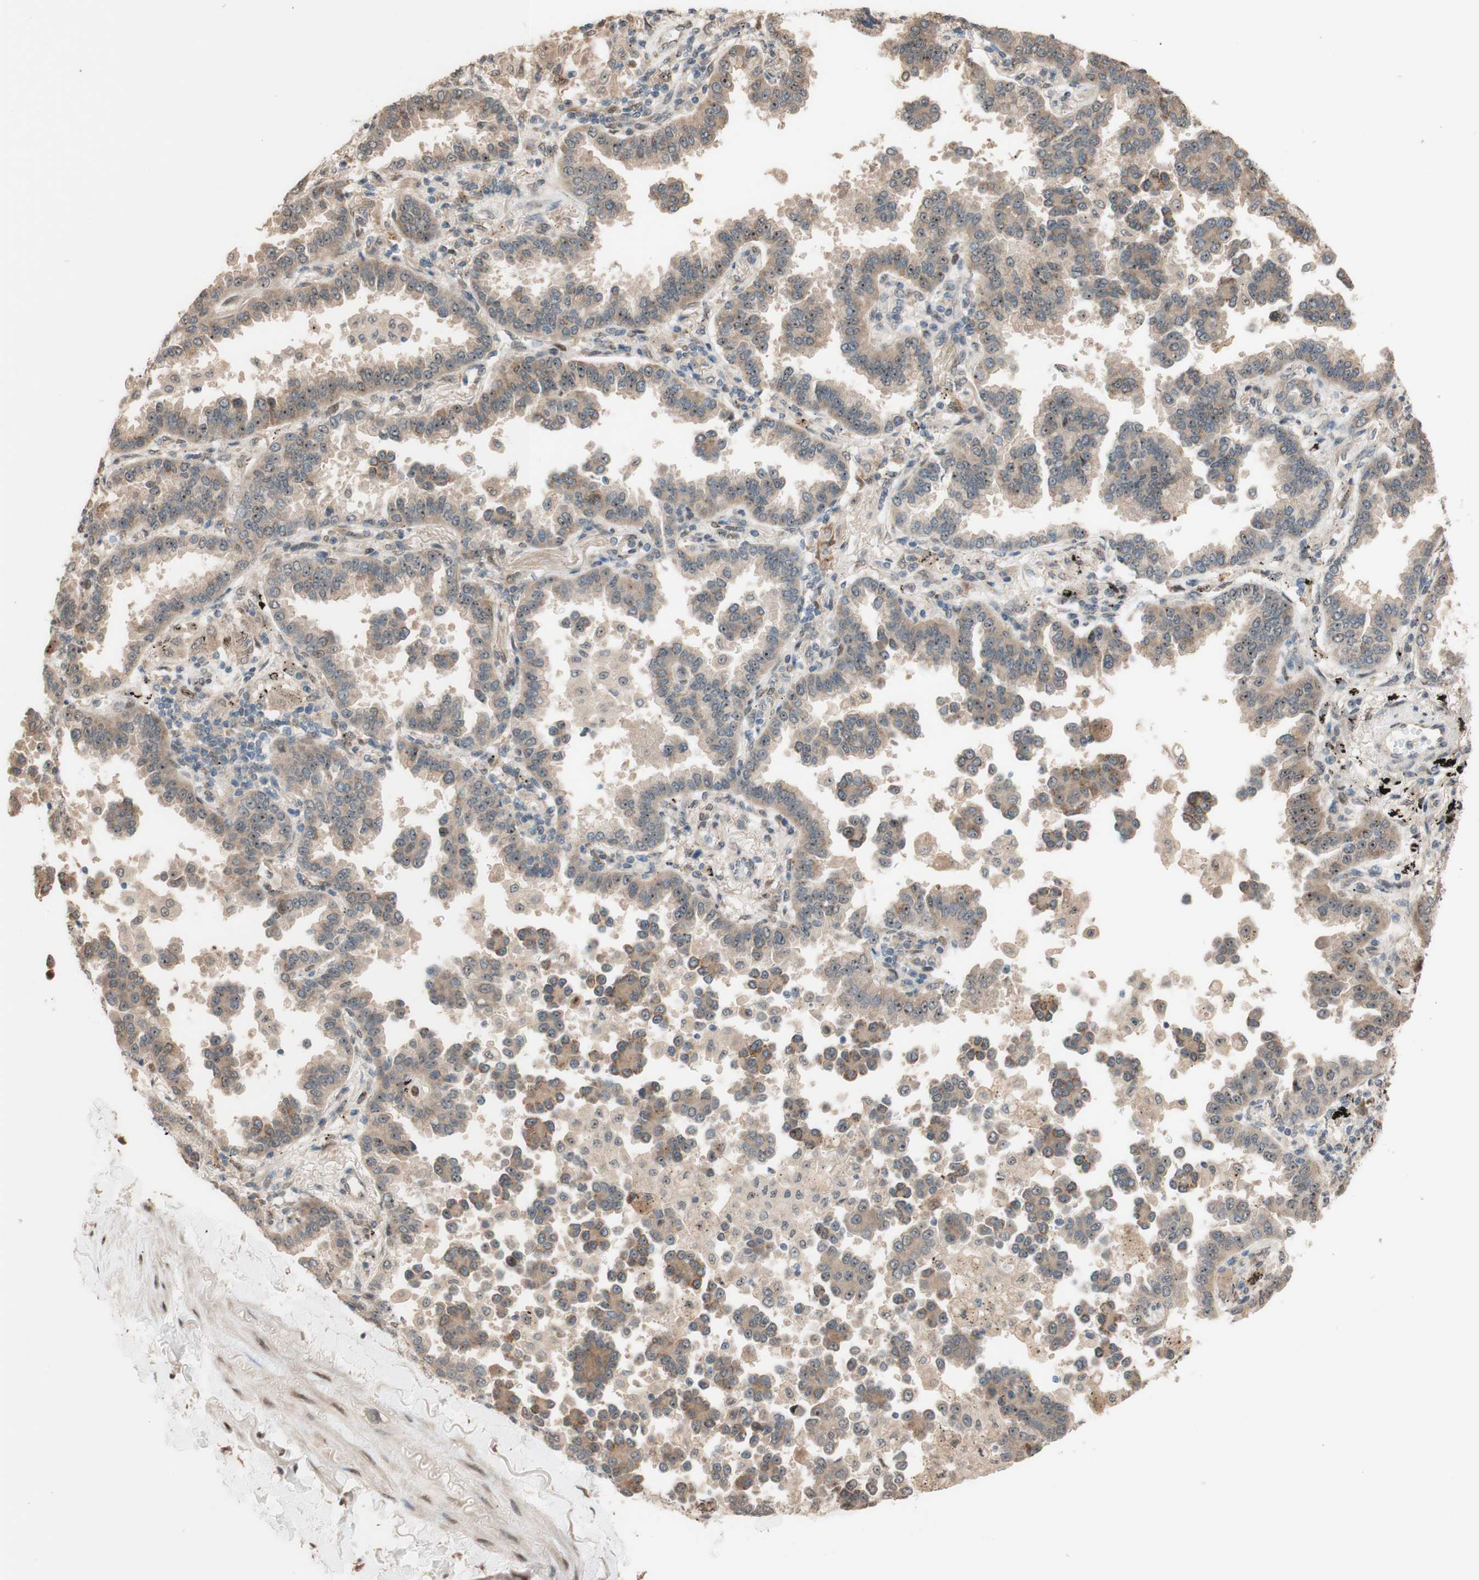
{"staining": {"intensity": "weak", "quantity": "25%-75%", "location": "cytoplasmic/membranous"}, "tissue": "lung cancer", "cell_type": "Tumor cells", "image_type": "cancer", "snomed": [{"axis": "morphology", "description": "Normal tissue, NOS"}, {"axis": "morphology", "description": "Adenocarcinoma, NOS"}, {"axis": "topography", "description": "Lung"}], "caption": "IHC photomicrograph of neoplastic tissue: human lung cancer (adenocarcinoma) stained using immunohistochemistry (IHC) demonstrates low levels of weak protein expression localized specifically in the cytoplasmic/membranous of tumor cells, appearing as a cytoplasmic/membranous brown color.", "gene": "CCNC", "patient": {"sex": "male", "age": 59}}